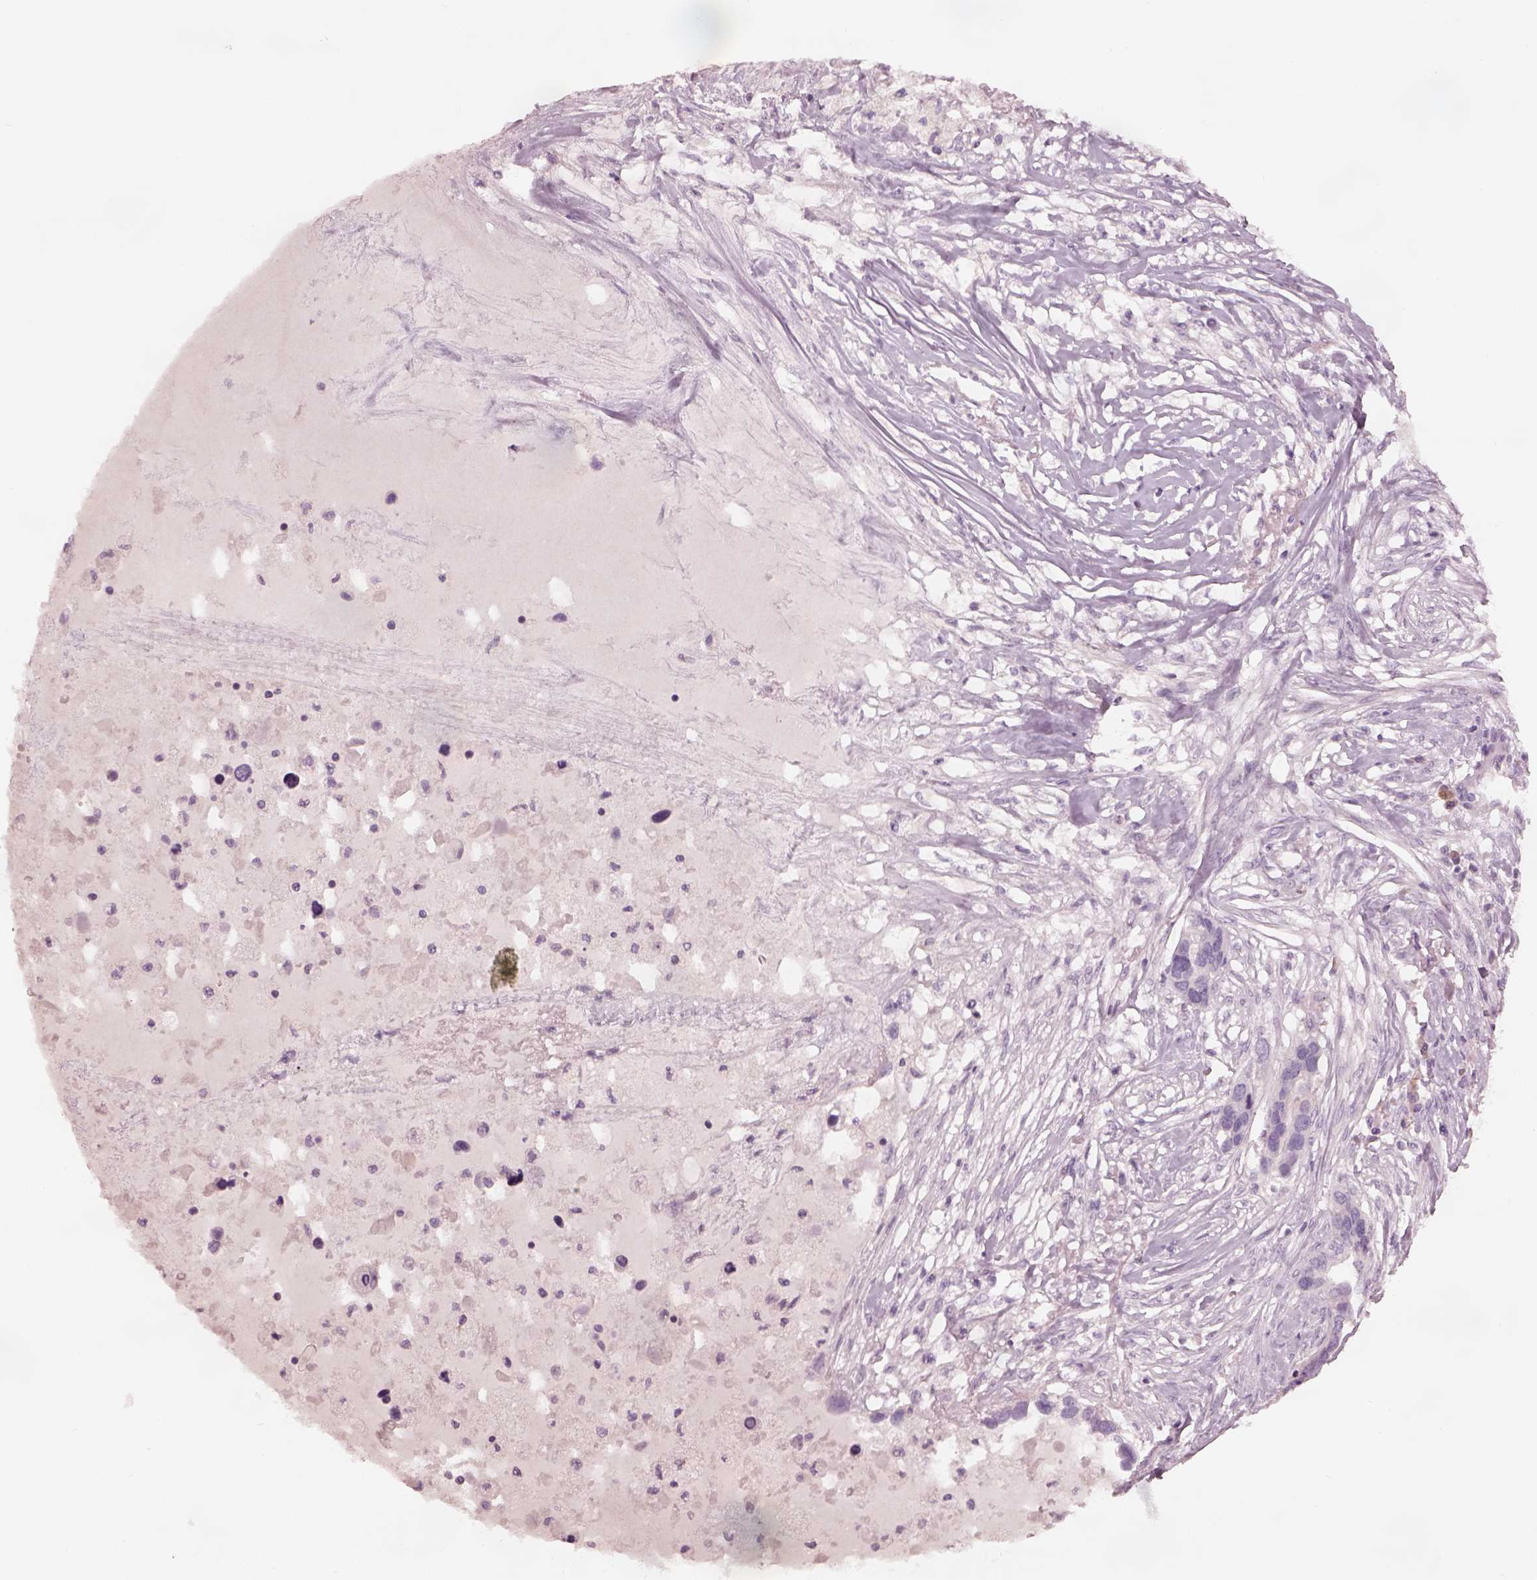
{"staining": {"intensity": "negative", "quantity": "none", "location": "none"}, "tissue": "ovarian cancer", "cell_type": "Tumor cells", "image_type": "cancer", "snomed": [{"axis": "morphology", "description": "Cystadenocarcinoma, serous, NOS"}, {"axis": "topography", "description": "Ovary"}], "caption": "Human serous cystadenocarcinoma (ovarian) stained for a protein using immunohistochemistry demonstrates no positivity in tumor cells.", "gene": "MIA", "patient": {"sex": "female", "age": 54}}